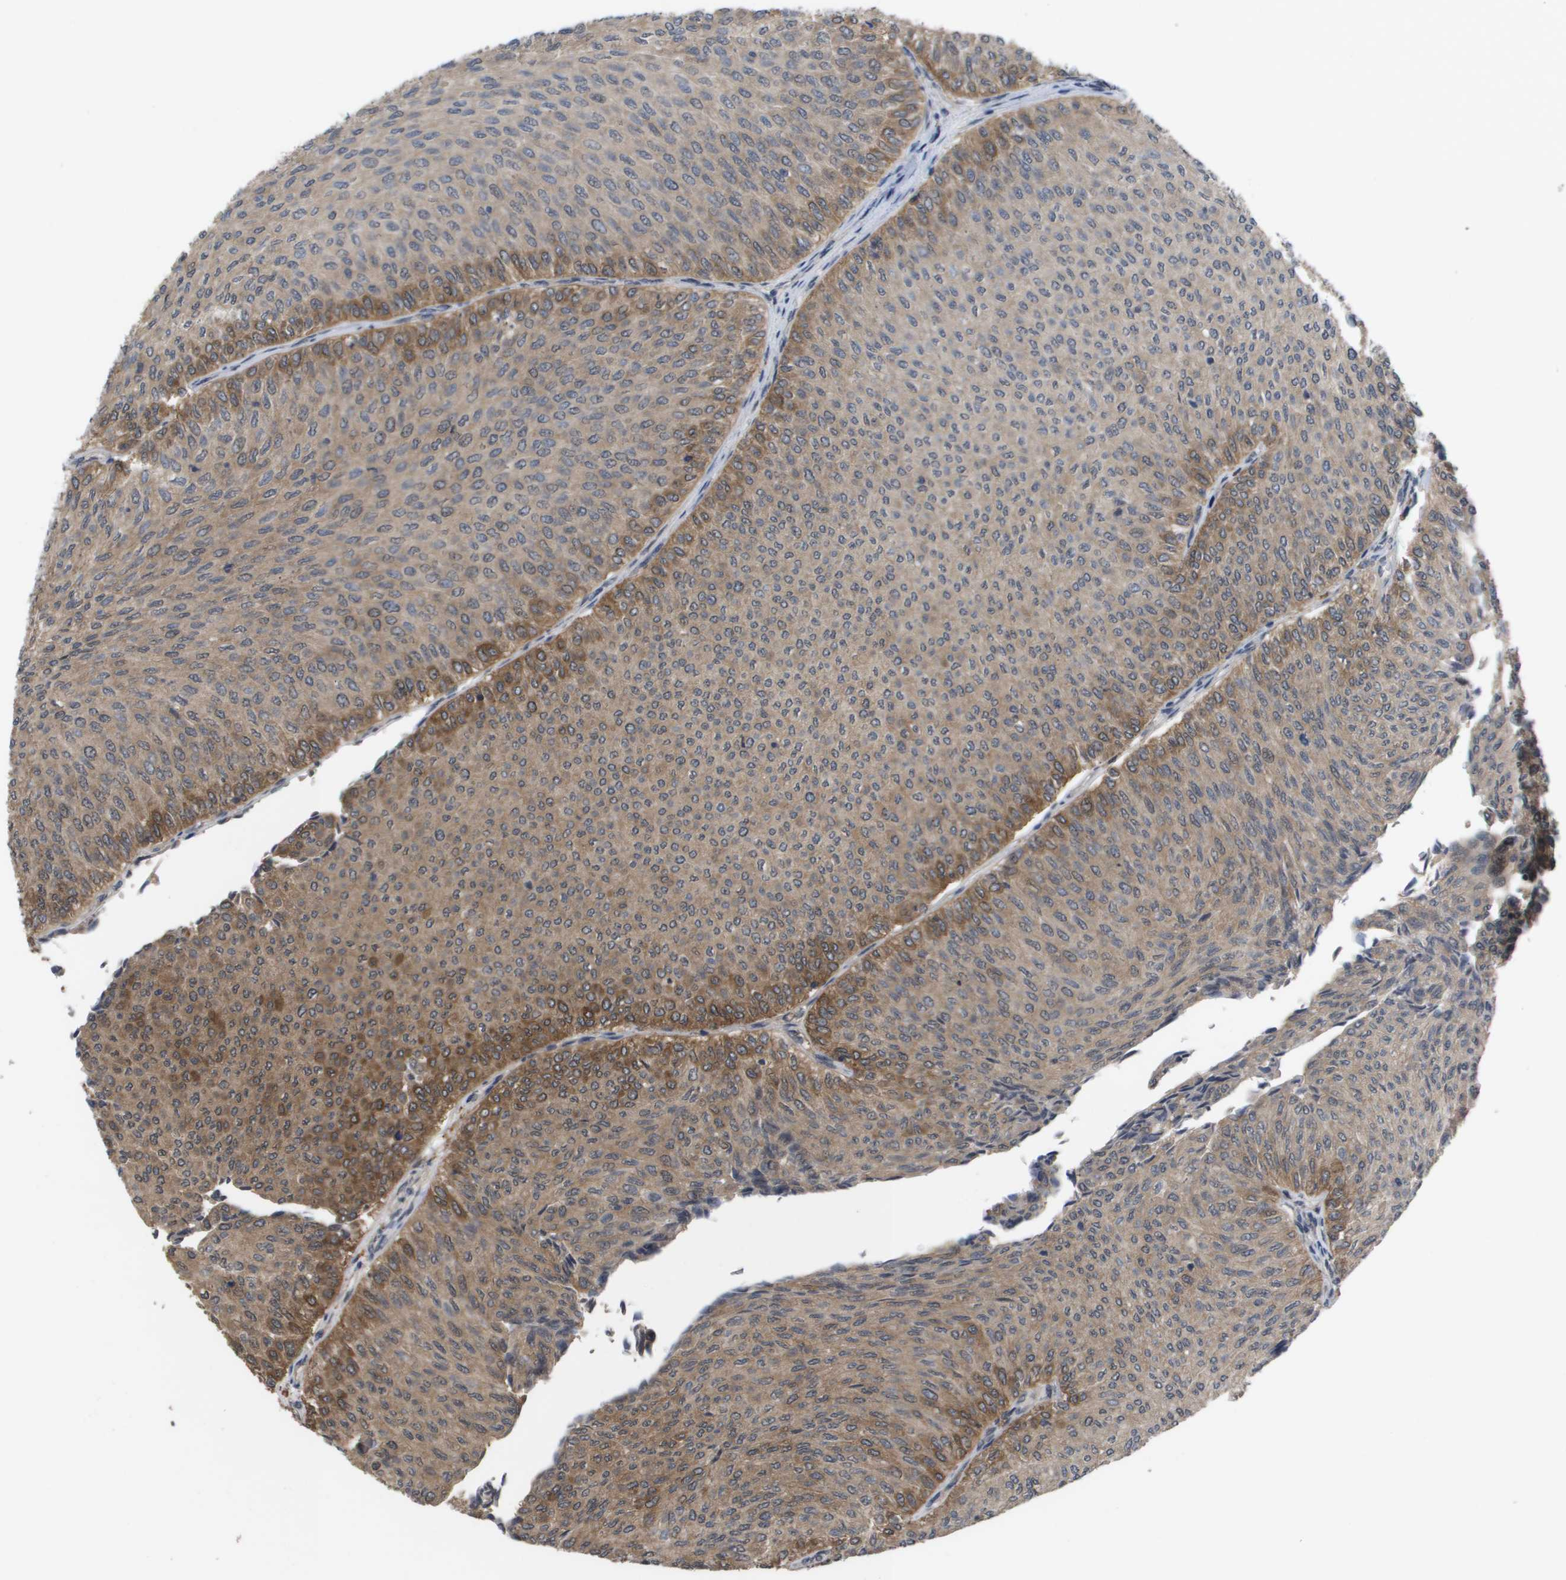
{"staining": {"intensity": "moderate", "quantity": "25%-75%", "location": "cytoplasmic/membranous"}, "tissue": "urothelial cancer", "cell_type": "Tumor cells", "image_type": "cancer", "snomed": [{"axis": "morphology", "description": "Urothelial carcinoma, Low grade"}, {"axis": "topography", "description": "Urinary bladder"}], "caption": "Immunohistochemical staining of urothelial carcinoma (low-grade) demonstrates medium levels of moderate cytoplasmic/membranous staining in approximately 25%-75% of tumor cells. The protein of interest is shown in brown color, while the nuclei are stained blue.", "gene": "AMBRA1", "patient": {"sex": "male", "age": 78}}